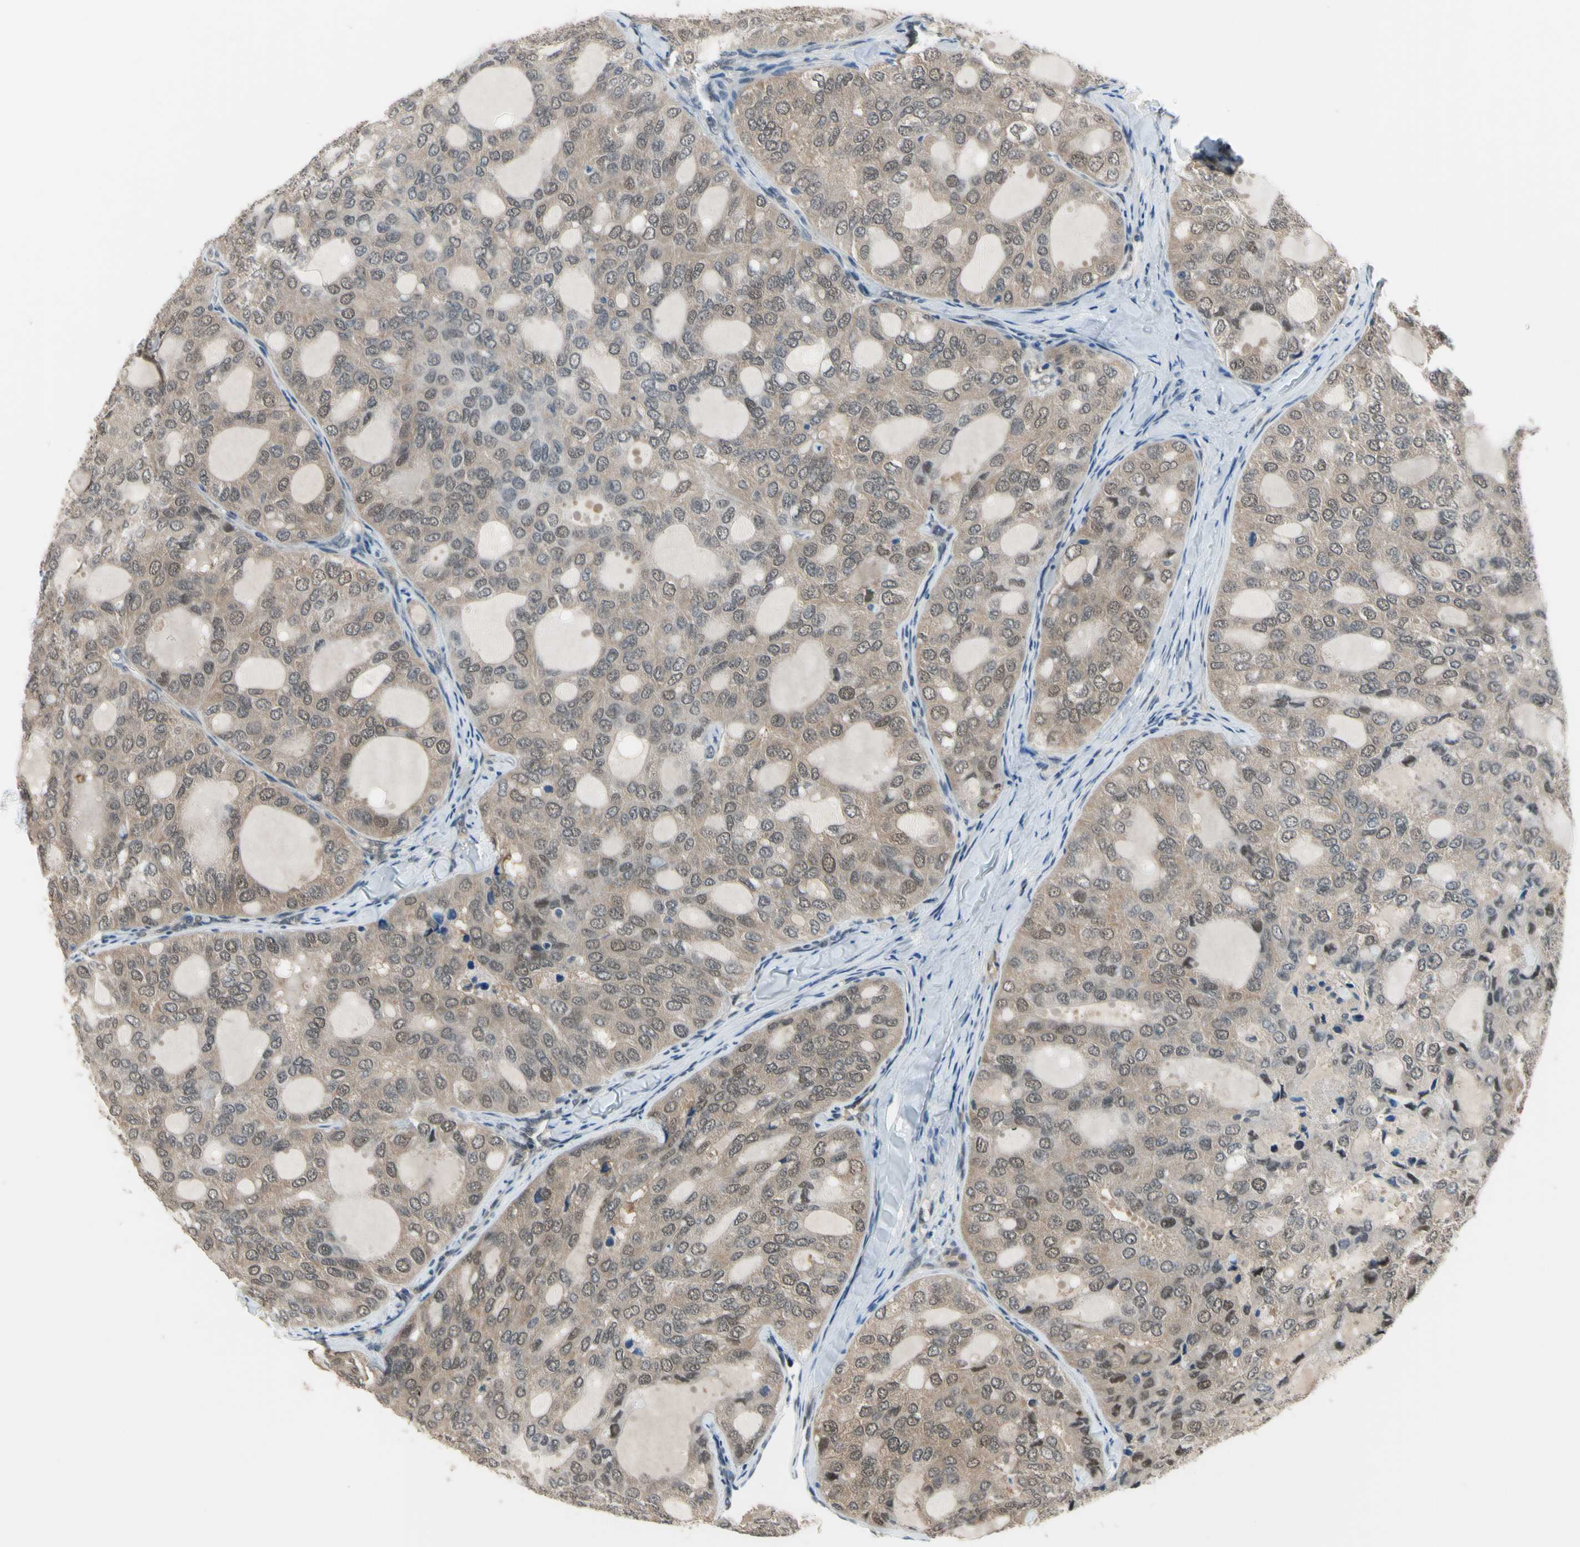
{"staining": {"intensity": "moderate", "quantity": ">75%", "location": "cytoplasmic/membranous"}, "tissue": "thyroid cancer", "cell_type": "Tumor cells", "image_type": "cancer", "snomed": [{"axis": "morphology", "description": "Follicular adenoma carcinoma, NOS"}, {"axis": "topography", "description": "Thyroid gland"}], "caption": "Immunohistochemical staining of thyroid follicular adenoma carcinoma demonstrates medium levels of moderate cytoplasmic/membranous protein positivity in approximately >75% of tumor cells.", "gene": "HSPA4", "patient": {"sex": "male", "age": 75}}